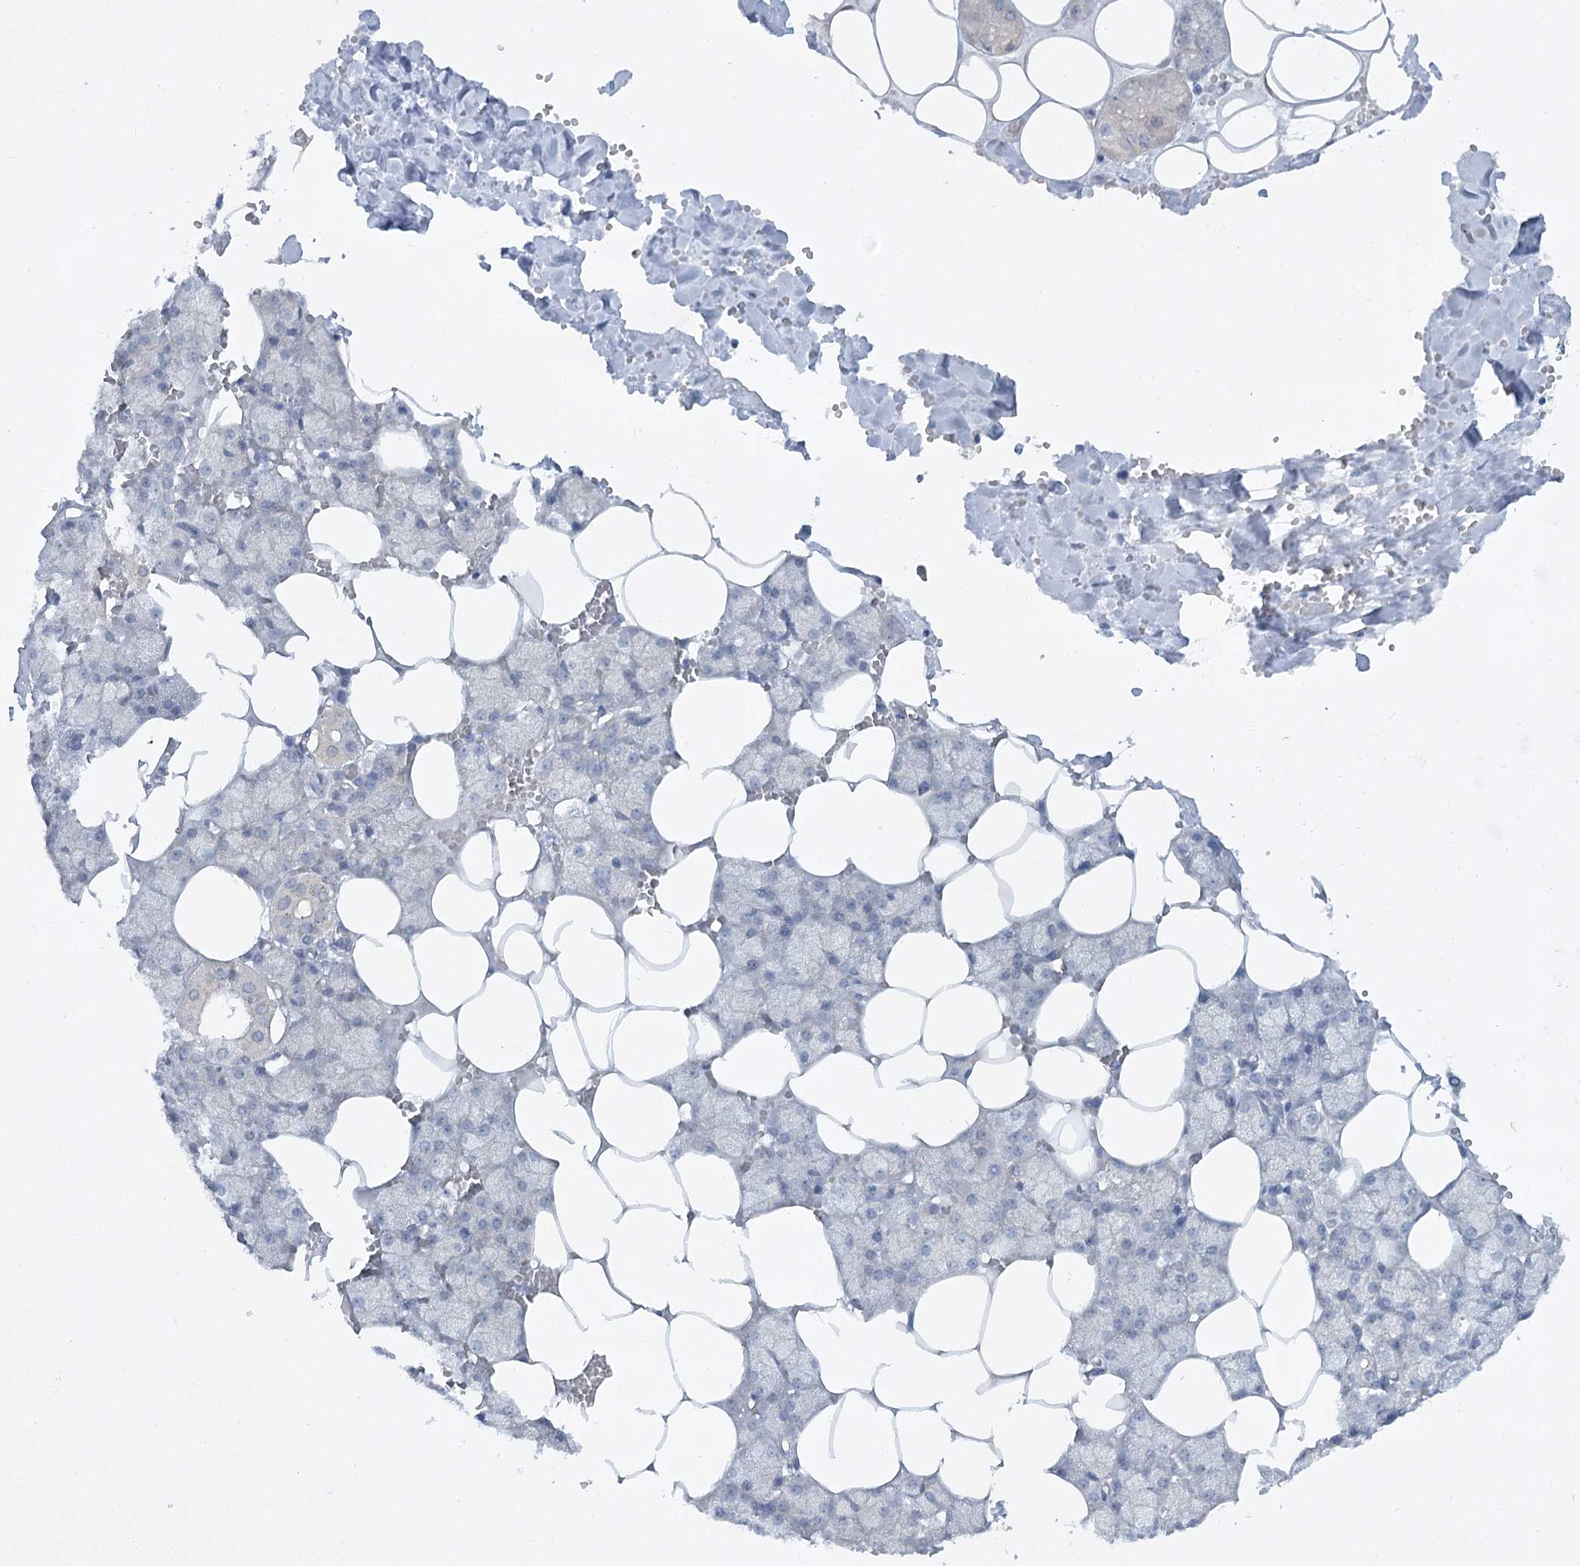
{"staining": {"intensity": "negative", "quantity": "none", "location": "none"}, "tissue": "salivary gland", "cell_type": "Glandular cells", "image_type": "normal", "snomed": [{"axis": "morphology", "description": "Normal tissue, NOS"}, {"axis": "topography", "description": "Salivary gland"}], "caption": "High power microscopy micrograph of an IHC image of unremarkable salivary gland, revealing no significant staining in glandular cells.", "gene": "AAMDC", "patient": {"sex": "male", "age": 62}}